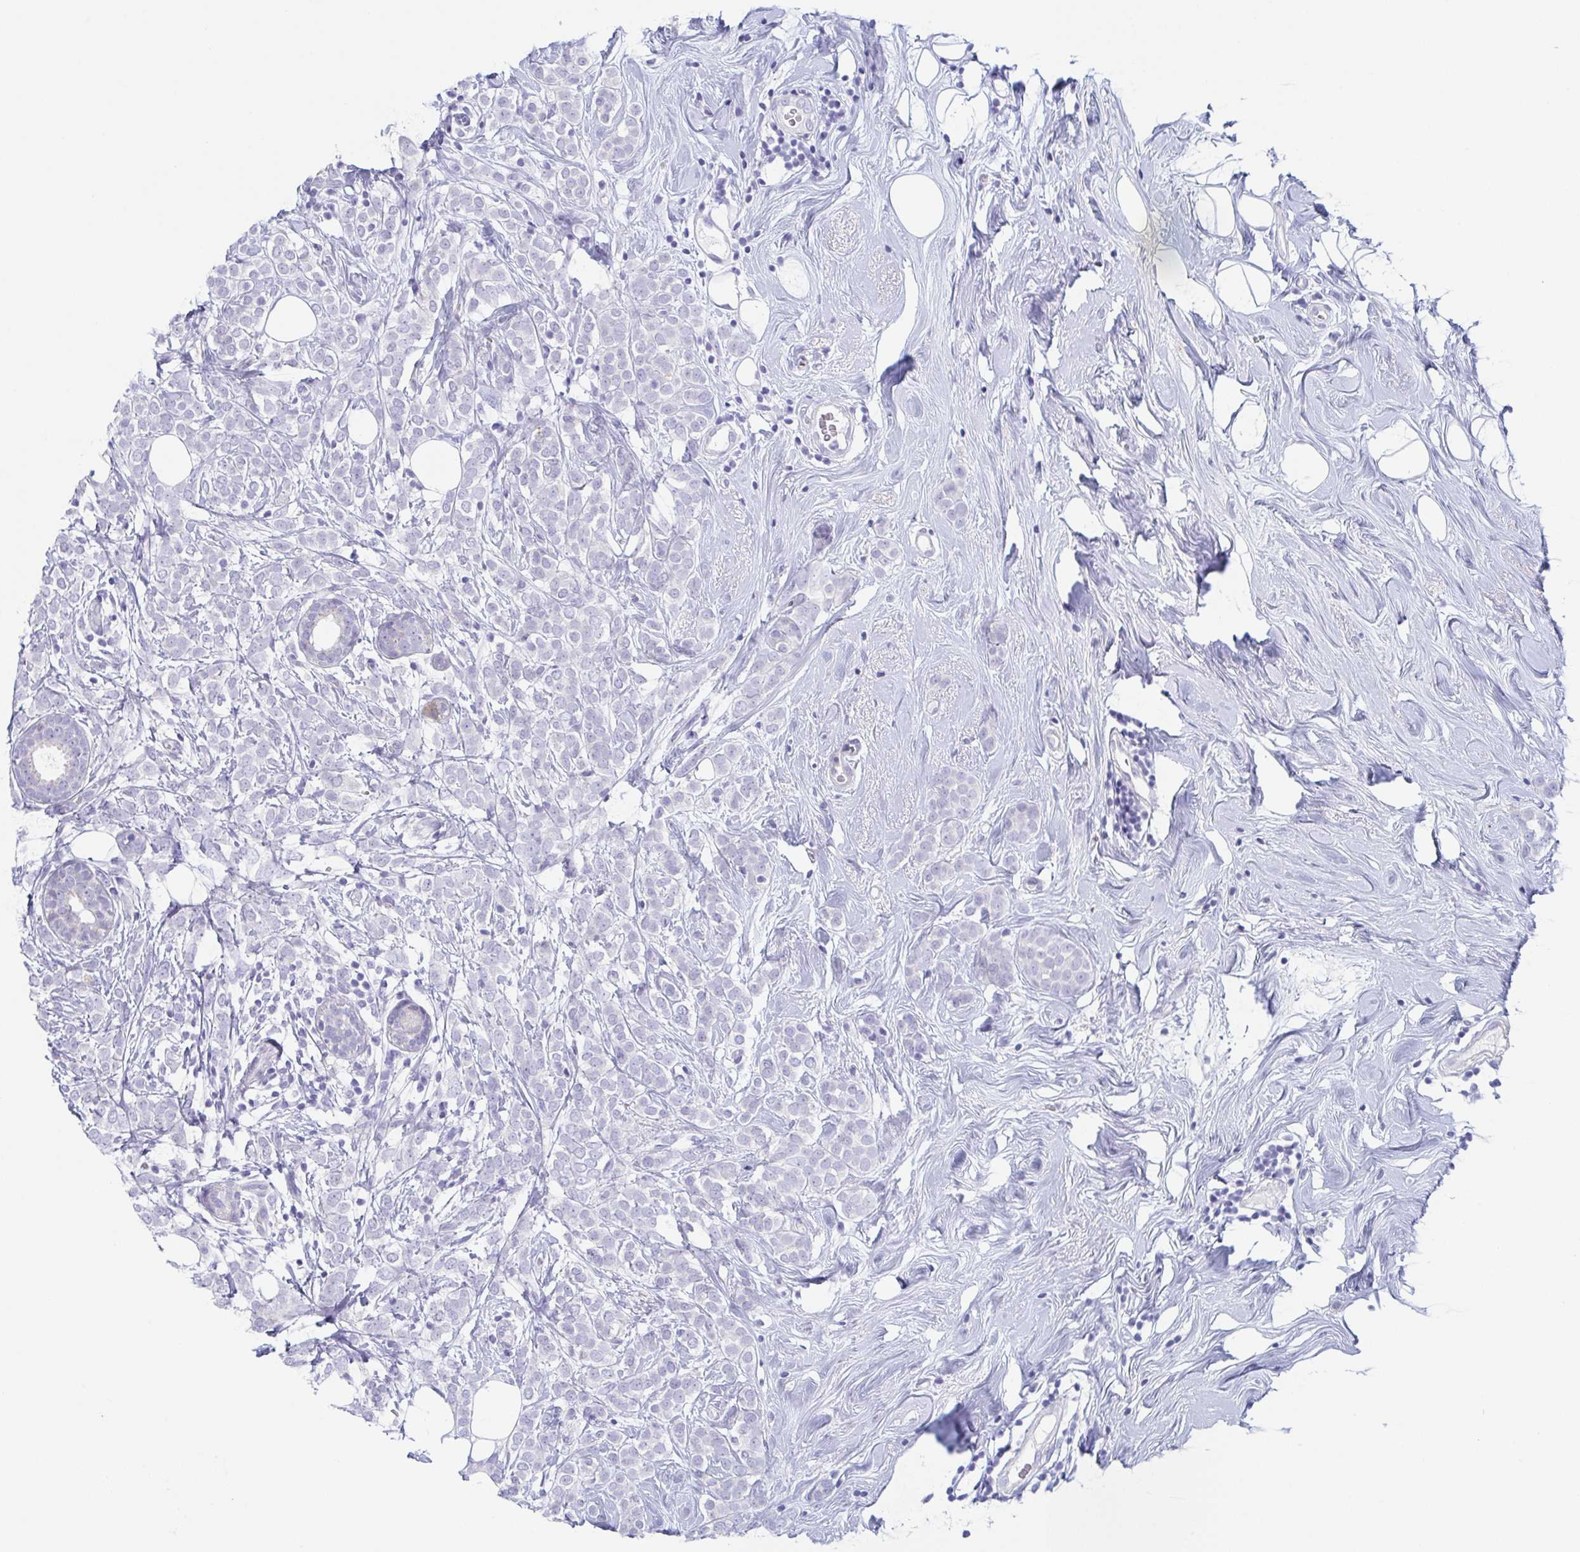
{"staining": {"intensity": "negative", "quantity": "none", "location": "none"}, "tissue": "breast cancer", "cell_type": "Tumor cells", "image_type": "cancer", "snomed": [{"axis": "morphology", "description": "Lobular carcinoma"}, {"axis": "topography", "description": "Breast"}], "caption": "Immunohistochemistry photomicrograph of breast cancer stained for a protein (brown), which demonstrates no expression in tumor cells.", "gene": "TAGLN3", "patient": {"sex": "female", "age": 49}}